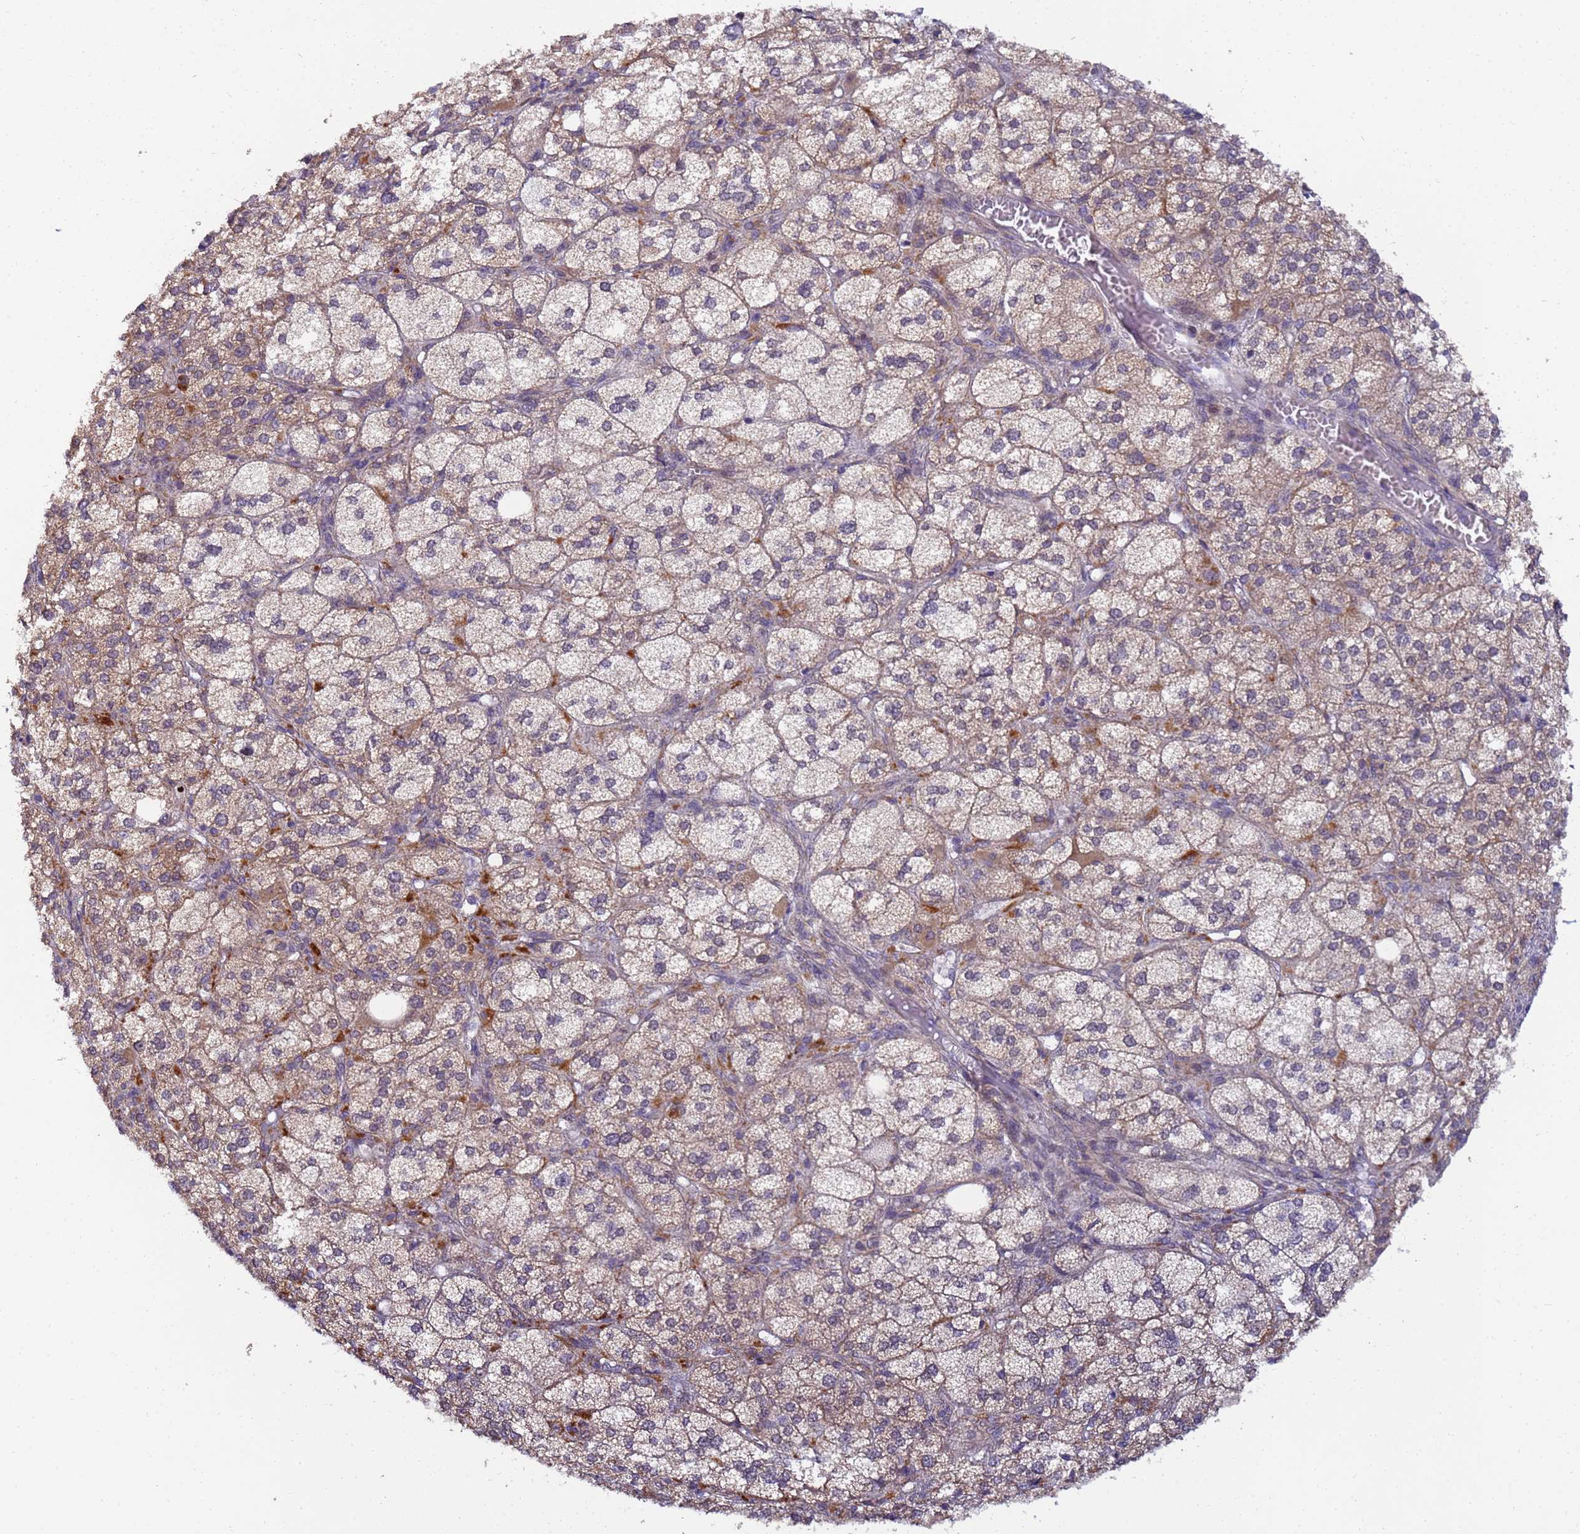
{"staining": {"intensity": "moderate", "quantity": ">75%", "location": "cytoplasmic/membranous"}, "tissue": "adrenal gland", "cell_type": "Glandular cells", "image_type": "normal", "snomed": [{"axis": "morphology", "description": "Normal tissue, NOS"}, {"axis": "topography", "description": "Adrenal gland"}], "caption": "This is a photomicrograph of IHC staining of normal adrenal gland, which shows moderate staining in the cytoplasmic/membranous of glandular cells.", "gene": "RAPGEF3", "patient": {"sex": "female", "age": 61}}